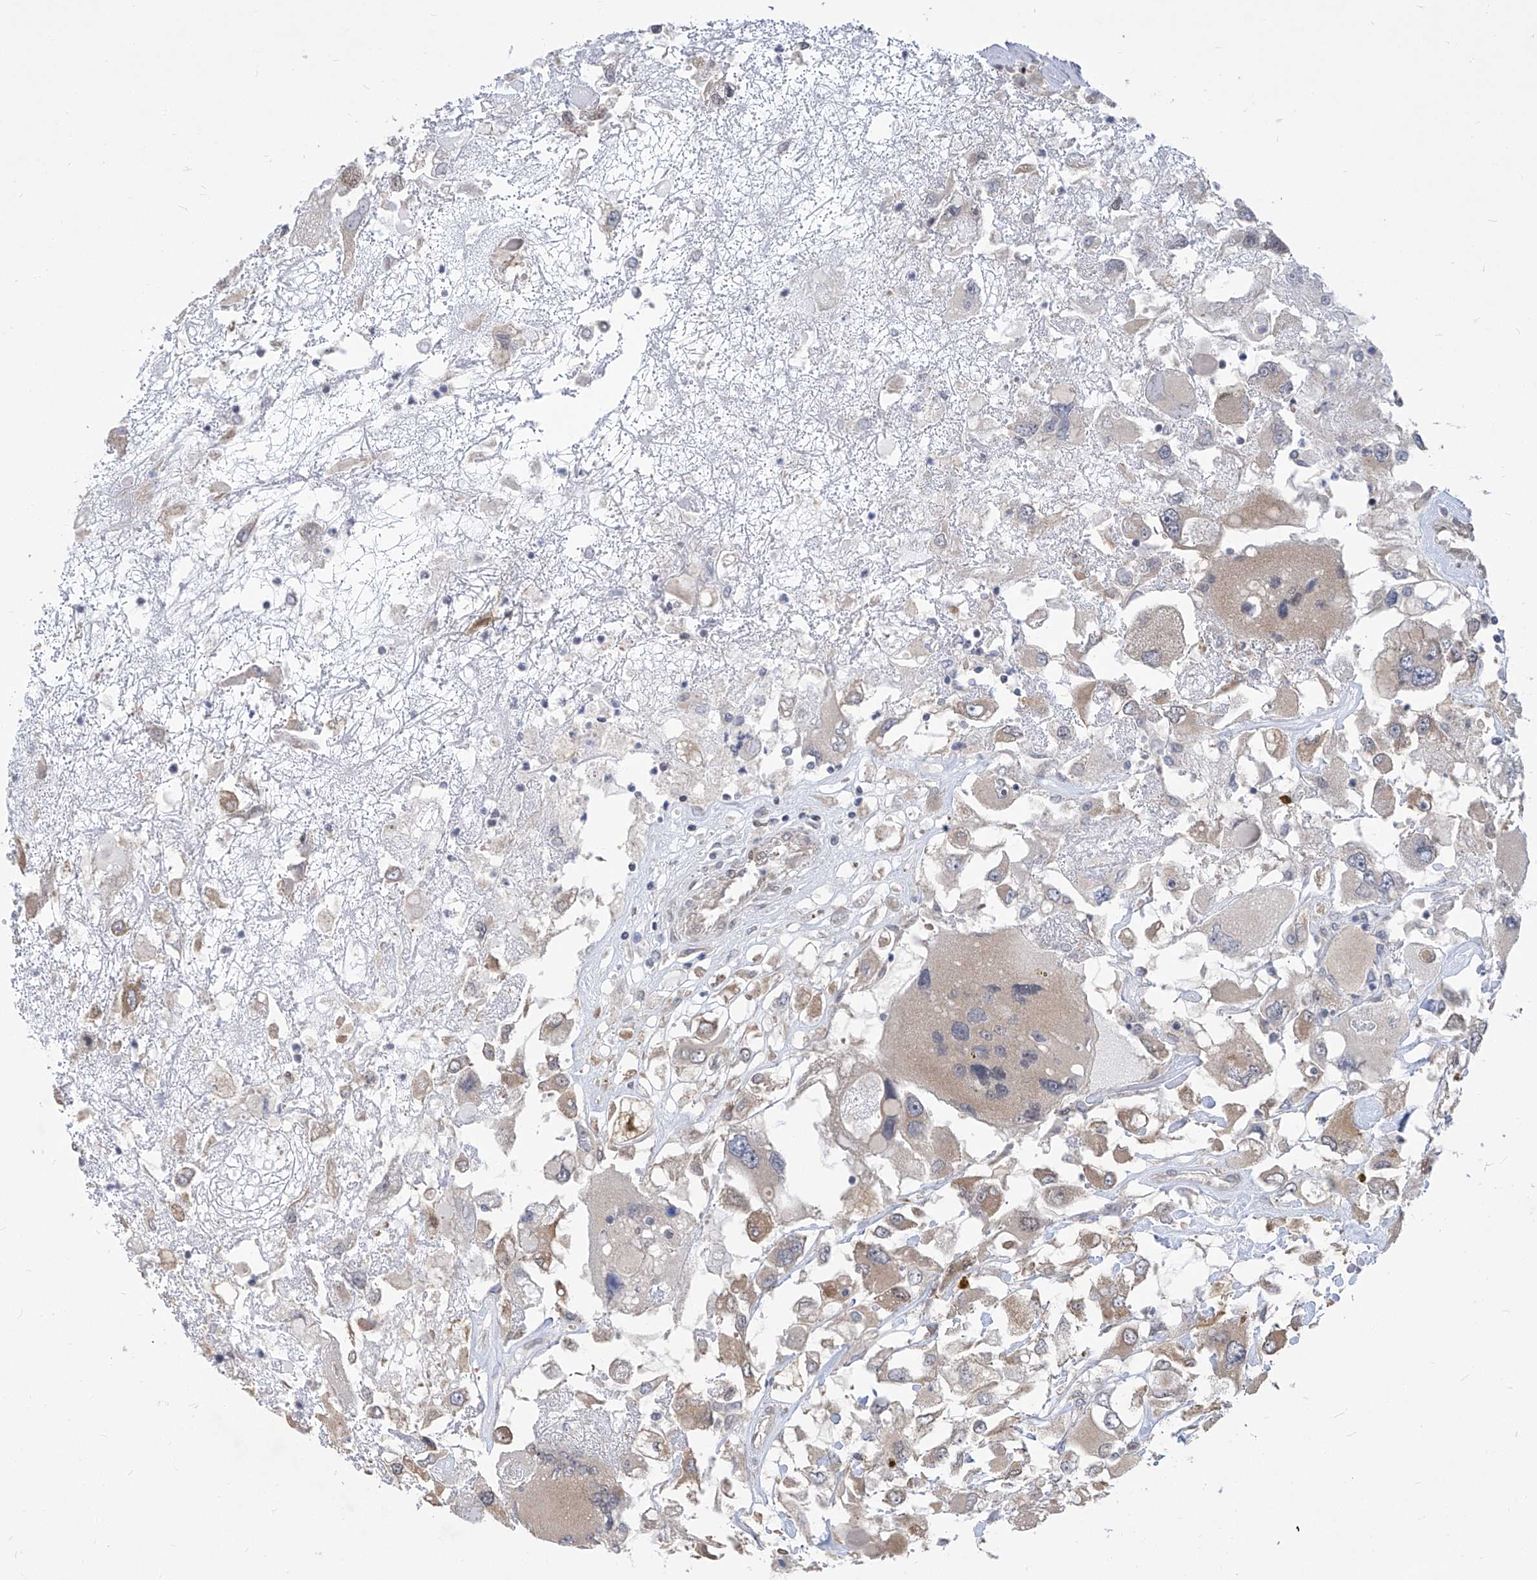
{"staining": {"intensity": "moderate", "quantity": "25%-75%", "location": "cytoplasmic/membranous"}, "tissue": "renal cancer", "cell_type": "Tumor cells", "image_type": "cancer", "snomed": [{"axis": "morphology", "description": "Adenocarcinoma, NOS"}, {"axis": "topography", "description": "Kidney"}], "caption": "The micrograph reveals staining of adenocarcinoma (renal), revealing moderate cytoplasmic/membranous protein expression (brown color) within tumor cells.", "gene": "CETN2", "patient": {"sex": "female", "age": 52}}